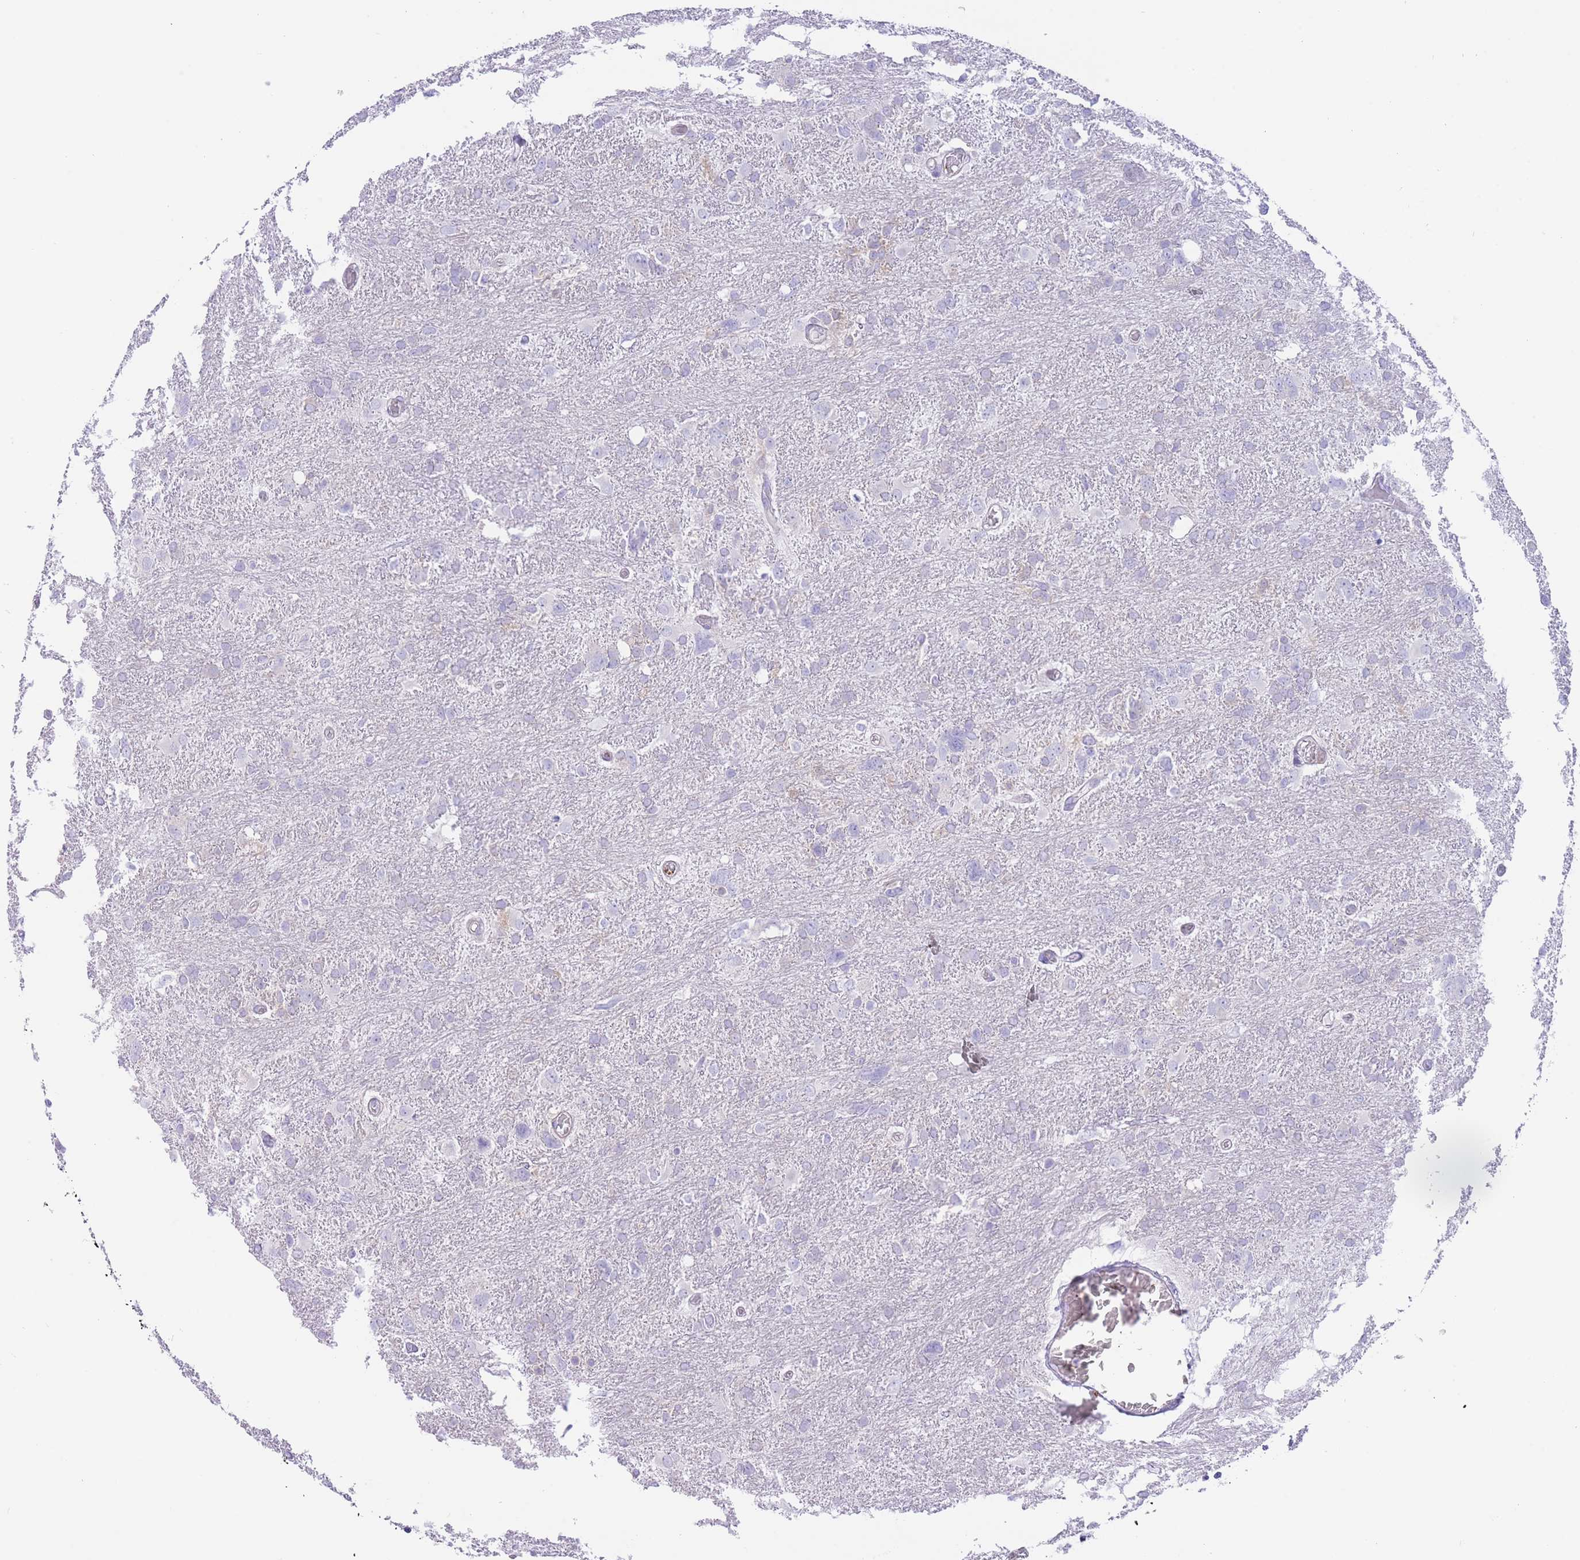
{"staining": {"intensity": "negative", "quantity": "none", "location": "none"}, "tissue": "glioma", "cell_type": "Tumor cells", "image_type": "cancer", "snomed": [{"axis": "morphology", "description": "Glioma, malignant, High grade"}, {"axis": "topography", "description": "Brain"}], "caption": "Histopathology image shows no significant protein staining in tumor cells of high-grade glioma (malignant). (Immunohistochemistry, brightfield microscopy, high magnification).", "gene": "LDB3", "patient": {"sex": "male", "age": 61}}